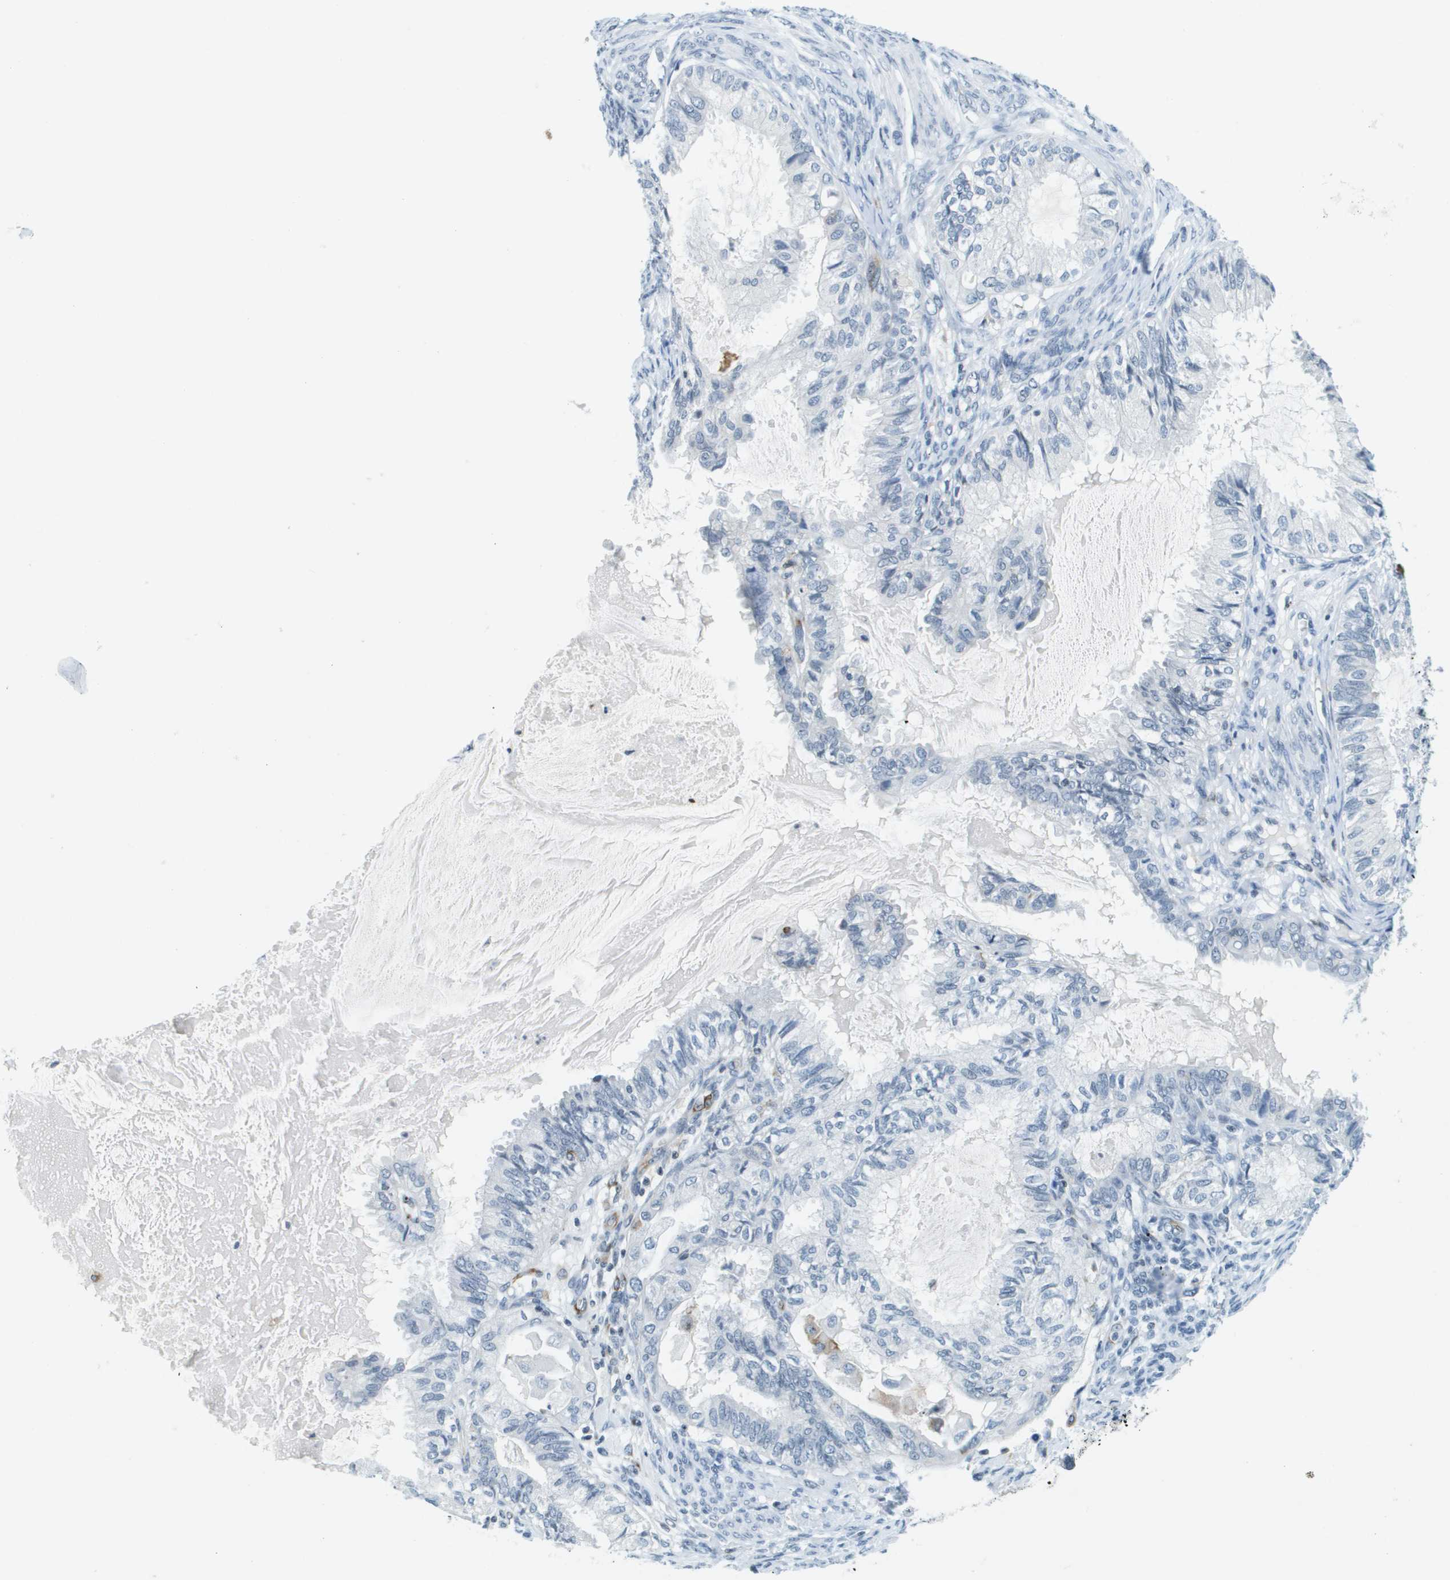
{"staining": {"intensity": "negative", "quantity": "none", "location": "none"}, "tissue": "cervical cancer", "cell_type": "Tumor cells", "image_type": "cancer", "snomed": [{"axis": "morphology", "description": "Normal tissue, NOS"}, {"axis": "morphology", "description": "Adenocarcinoma, NOS"}, {"axis": "topography", "description": "Cervix"}, {"axis": "topography", "description": "Endometrium"}], "caption": "Tumor cells show no significant staining in cervical adenocarcinoma.", "gene": "UVRAG", "patient": {"sex": "female", "age": 86}}